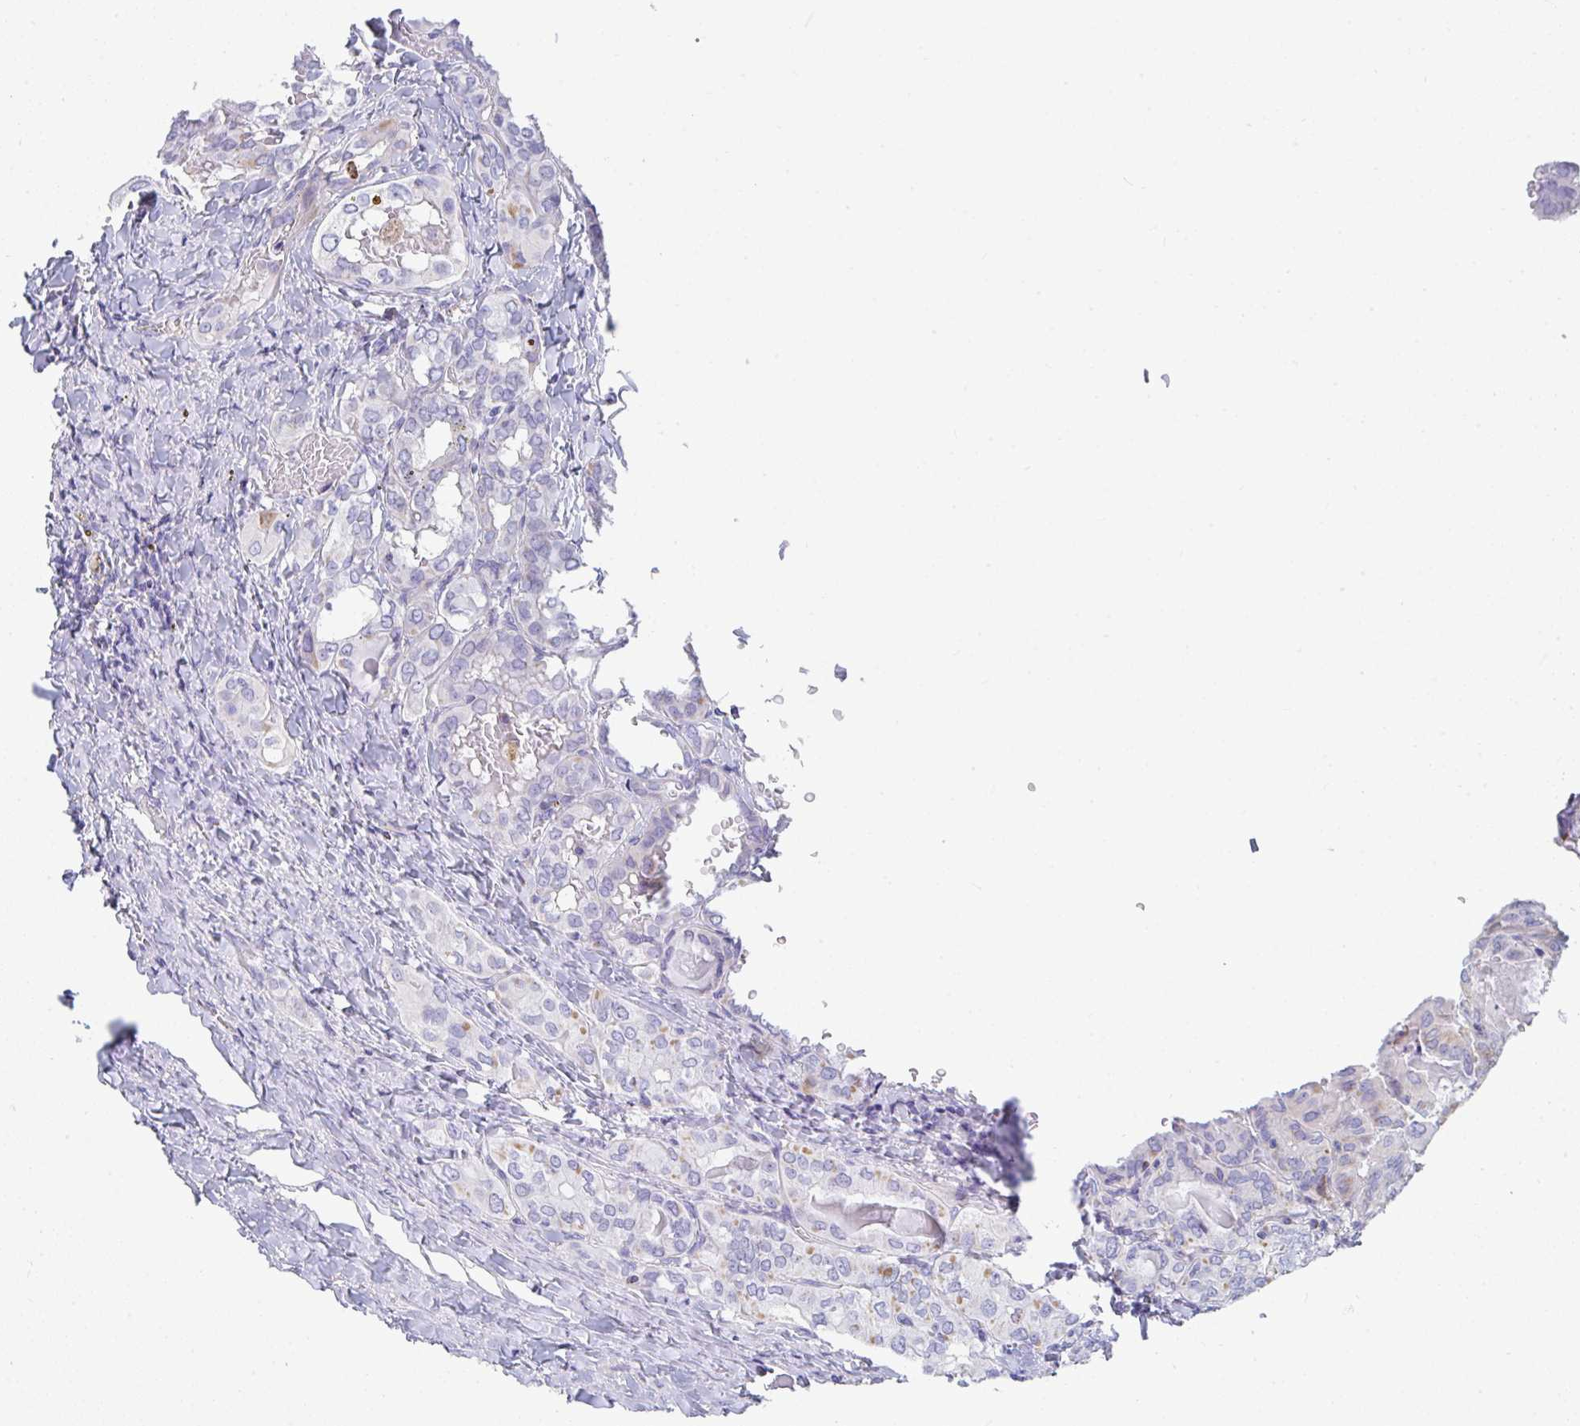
{"staining": {"intensity": "weak", "quantity": "<25%", "location": "cytoplasmic/membranous"}, "tissue": "thyroid cancer", "cell_type": "Tumor cells", "image_type": "cancer", "snomed": [{"axis": "morphology", "description": "Papillary adenocarcinoma, NOS"}, {"axis": "topography", "description": "Thyroid gland"}], "caption": "Human thyroid cancer stained for a protein using immunohistochemistry shows no positivity in tumor cells.", "gene": "MGAM2", "patient": {"sex": "female", "age": 46}}